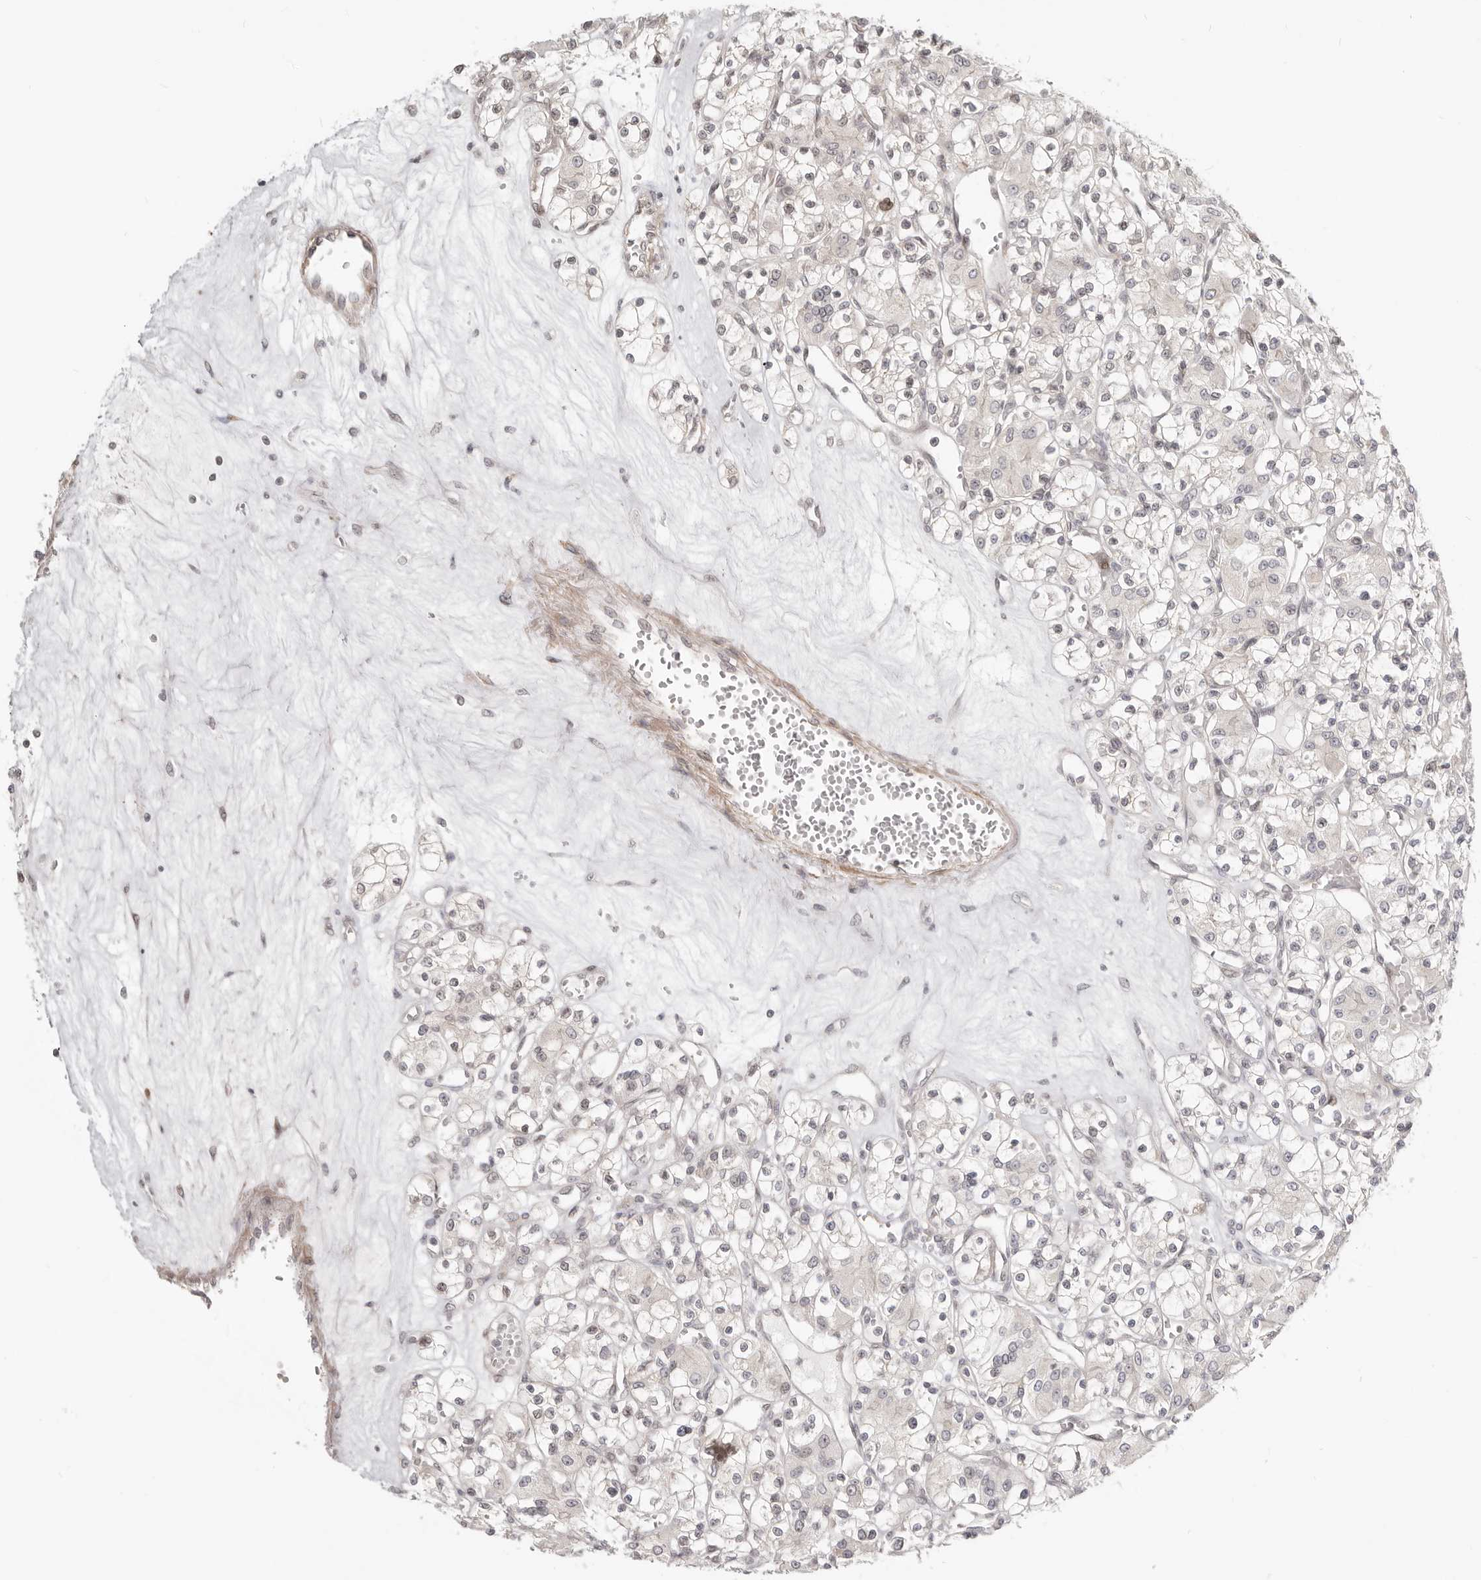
{"staining": {"intensity": "negative", "quantity": "none", "location": "none"}, "tissue": "renal cancer", "cell_type": "Tumor cells", "image_type": "cancer", "snomed": [{"axis": "morphology", "description": "Adenocarcinoma, NOS"}, {"axis": "topography", "description": "Kidney"}], "caption": "Immunohistochemistry (IHC) image of renal cancer stained for a protein (brown), which shows no positivity in tumor cells. (Brightfield microscopy of DAB (3,3'-diaminobenzidine) immunohistochemistry (IHC) at high magnification).", "gene": "NUP153", "patient": {"sex": "female", "age": 59}}